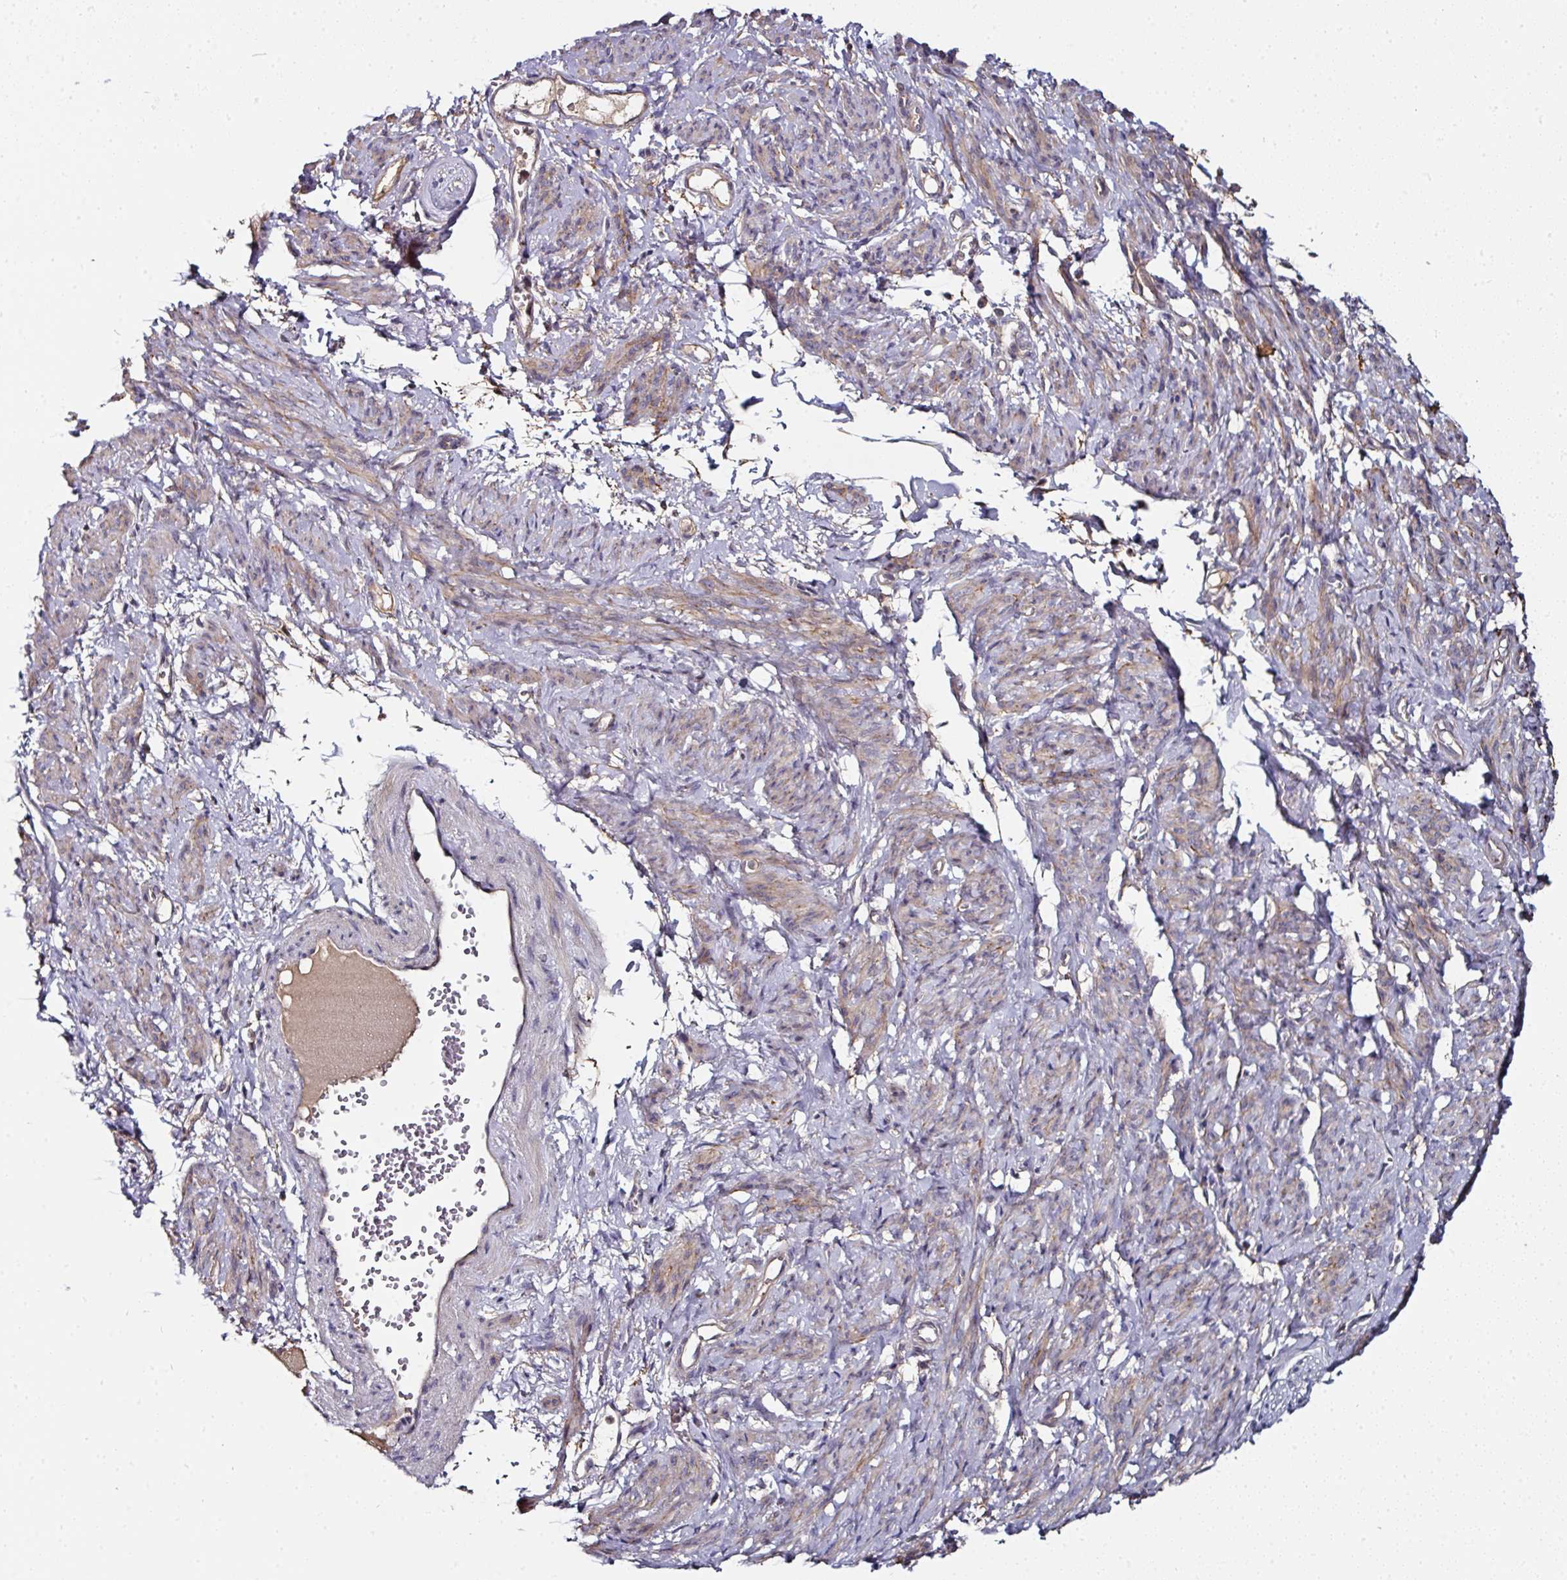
{"staining": {"intensity": "weak", "quantity": "25%-75%", "location": "cytoplasmic/membranous"}, "tissue": "smooth muscle", "cell_type": "Smooth muscle cells", "image_type": "normal", "snomed": [{"axis": "morphology", "description": "Normal tissue, NOS"}, {"axis": "topography", "description": "Smooth muscle"}], "caption": "Immunohistochemical staining of benign human smooth muscle exhibits low levels of weak cytoplasmic/membranous expression in approximately 25%-75% of smooth muscle cells. Immunohistochemistry (ihc) stains the protein of interest in brown and the nuclei are stained blue.", "gene": "CTDSP2", "patient": {"sex": "female", "age": 65}}